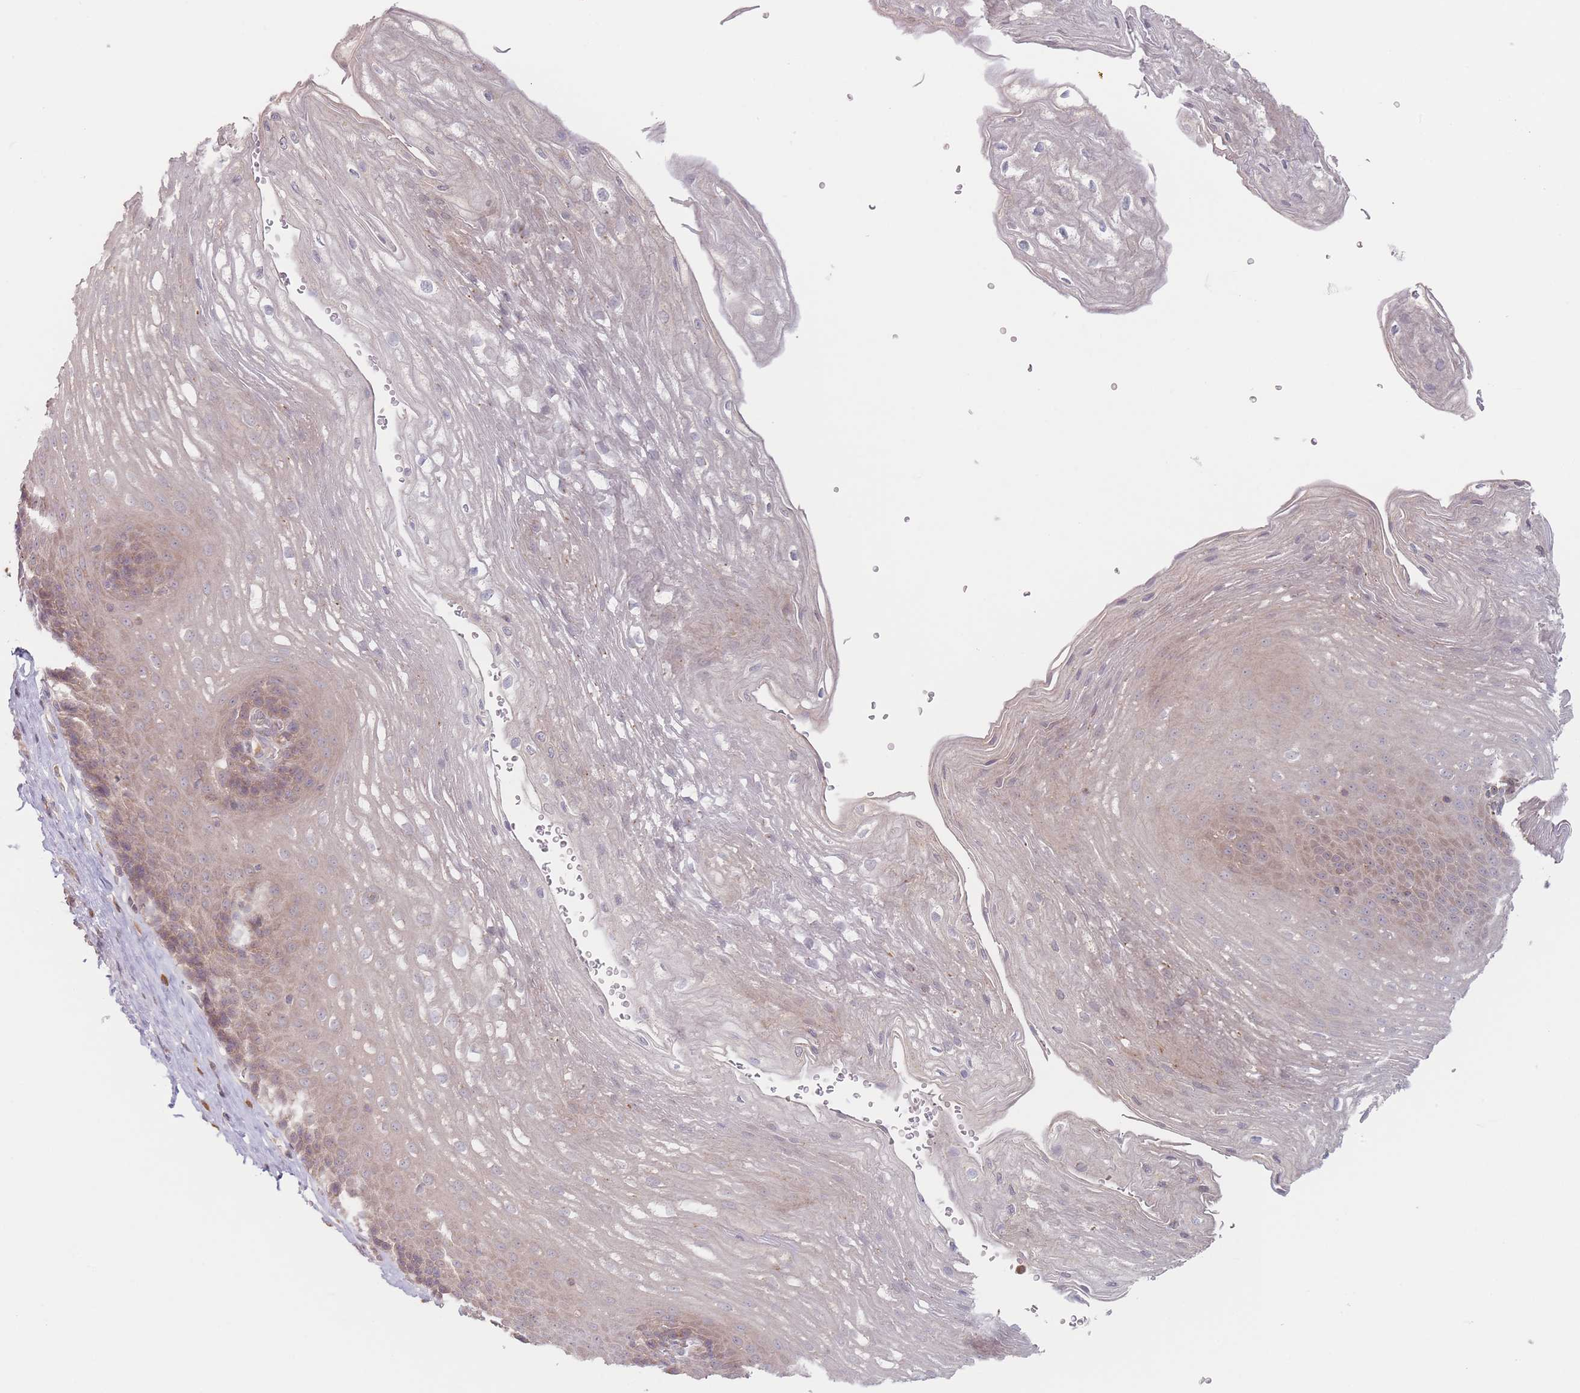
{"staining": {"intensity": "weak", "quantity": "<25%", "location": "cytoplasmic/membranous"}, "tissue": "esophagus", "cell_type": "Squamous epithelial cells", "image_type": "normal", "snomed": [{"axis": "morphology", "description": "Normal tissue, NOS"}, {"axis": "topography", "description": "Esophagus"}], "caption": "Immunohistochemistry (IHC) image of unremarkable esophagus: esophagus stained with DAB displays no significant protein staining in squamous epithelial cells.", "gene": "PPM1A", "patient": {"sex": "female", "age": 66}}